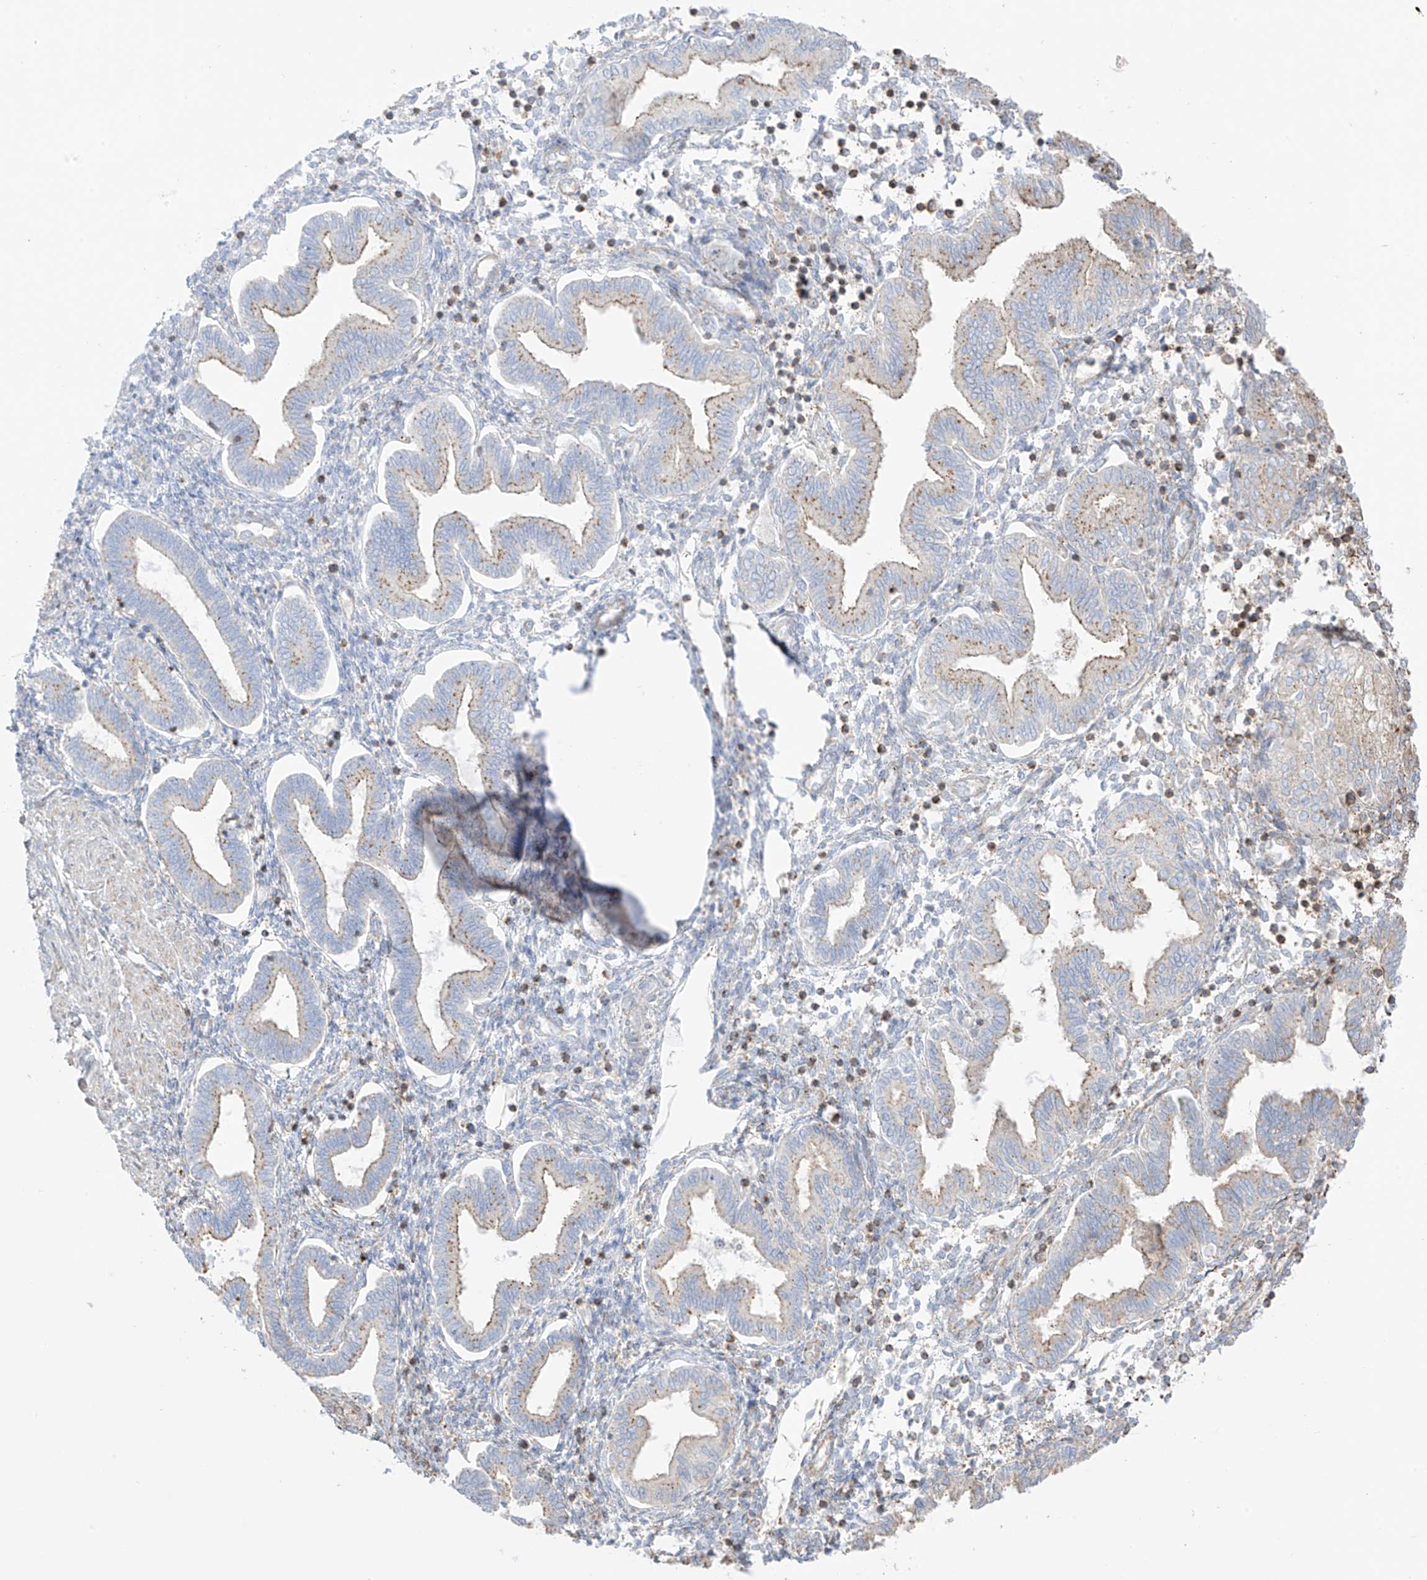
{"staining": {"intensity": "moderate", "quantity": "<25%", "location": "cytoplasmic/membranous"}, "tissue": "endometrium", "cell_type": "Cells in endometrial stroma", "image_type": "normal", "snomed": [{"axis": "morphology", "description": "Normal tissue, NOS"}, {"axis": "topography", "description": "Endometrium"}], "caption": "Immunohistochemistry (IHC) (DAB (3,3'-diaminobenzidine)) staining of unremarkable human endometrium demonstrates moderate cytoplasmic/membranous protein positivity in approximately <25% of cells in endometrial stroma. The protein of interest is stained brown, and the nuclei are stained in blue (DAB IHC with brightfield microscopy, high magnification).", "gene": "XKR3", "patient": {"sex": "female", "age": 53}}